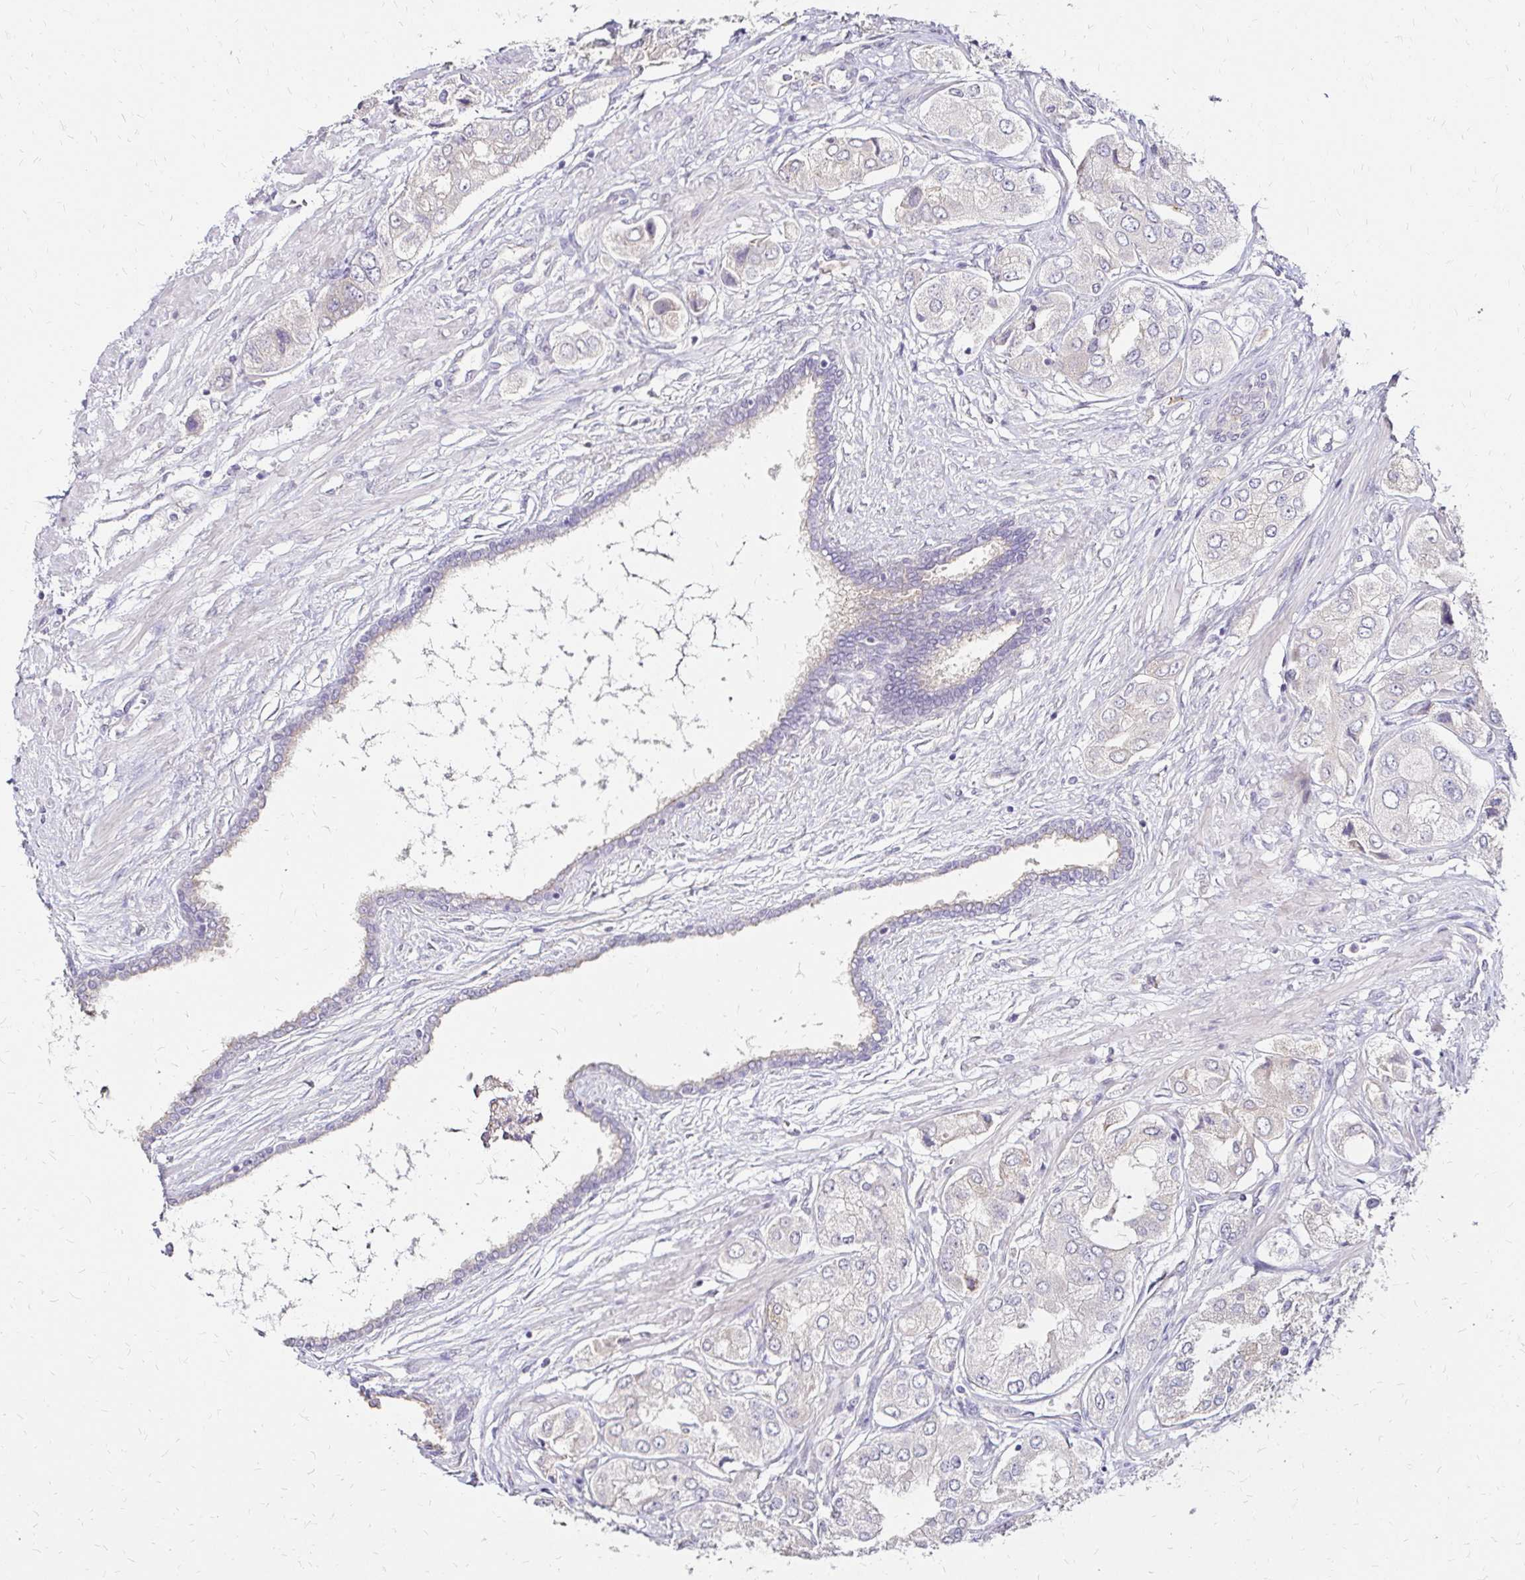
{"staining": {"intensity": "negative", "quantity": "none", "location": "none"}, "tissue": "prostate cancer", "cell_type": "Tumor cells", "image_type": "cancer", "snomed": [{"axis": "morphology", "description": "Adenocarcinoma, Low grade"}, {"axis": "topography", "description": "Prostate"}], "caption": "Immunohistochemistry image of neoplastic tissue: human prostate adenocarcinoma (low-grade) stained with DAB (3,3'-diaminobenzidine) reveals no significant protein positivity in tumor cells.", "gene": "PRIMA1", "patient": {"sex": "male", "age": 69}}